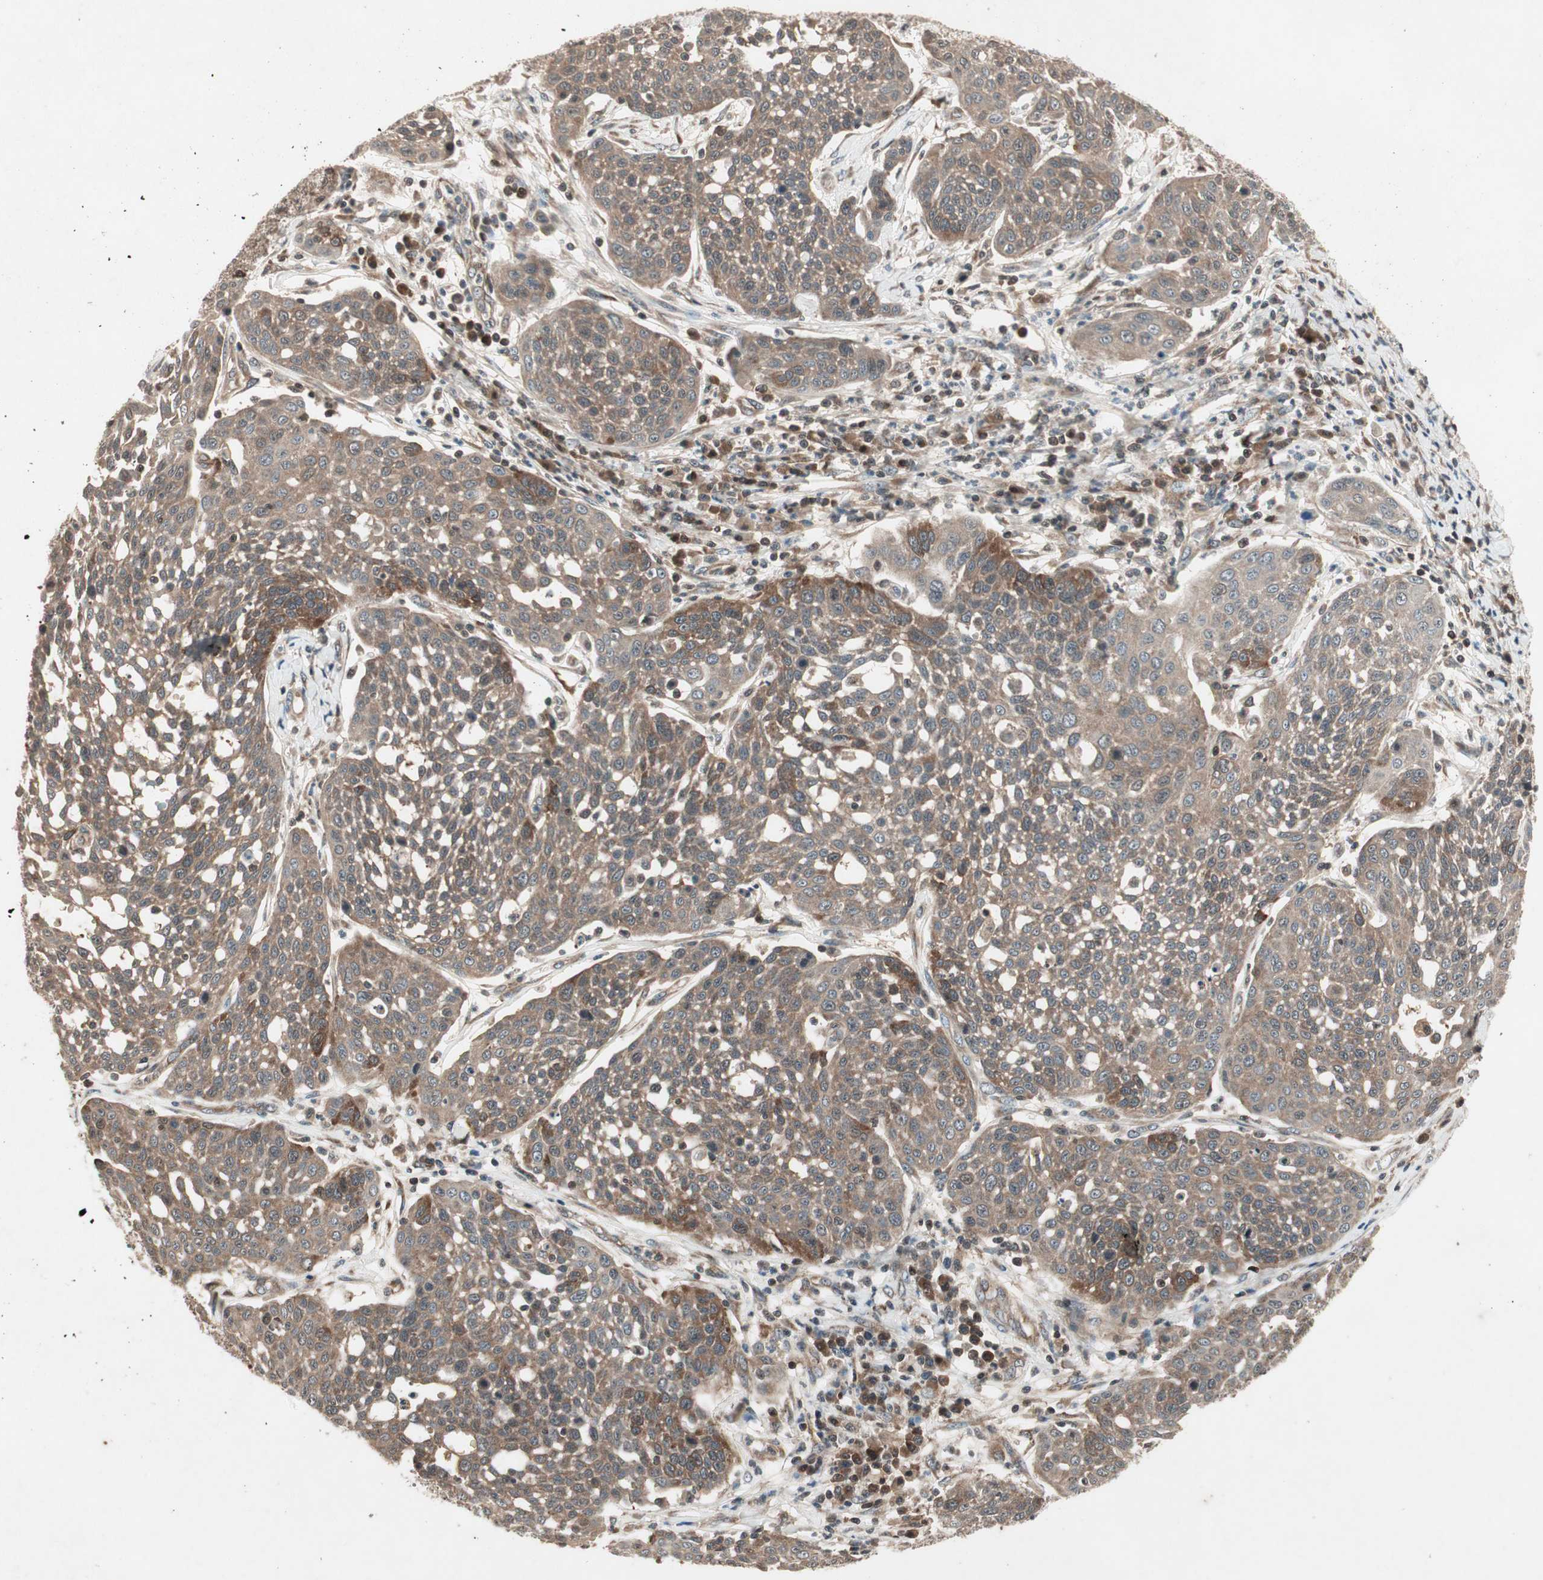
{"staining": {"intensity": "weak", "quantity": "25%-75%", "location": "cytoplasmic/membranous"}, "tissue": "cervical cancer", "cell_type": "Tumor cells", "image_type": "cancer", "snomed": [{"axis": "morphology", "description": "Squamous cell carcinoma, NOS"}, {"axis": "topography", "description": "Cervix"}], "caption": "This image demonstrates IHC staining of cervical cancer (squamous cell carcinoma), with low weak cytoplasmic/membranous positivity in about 25%-75% of tumor cells.", "gene": "IRS1", "patient": {"sex": "female", "age": 34}}